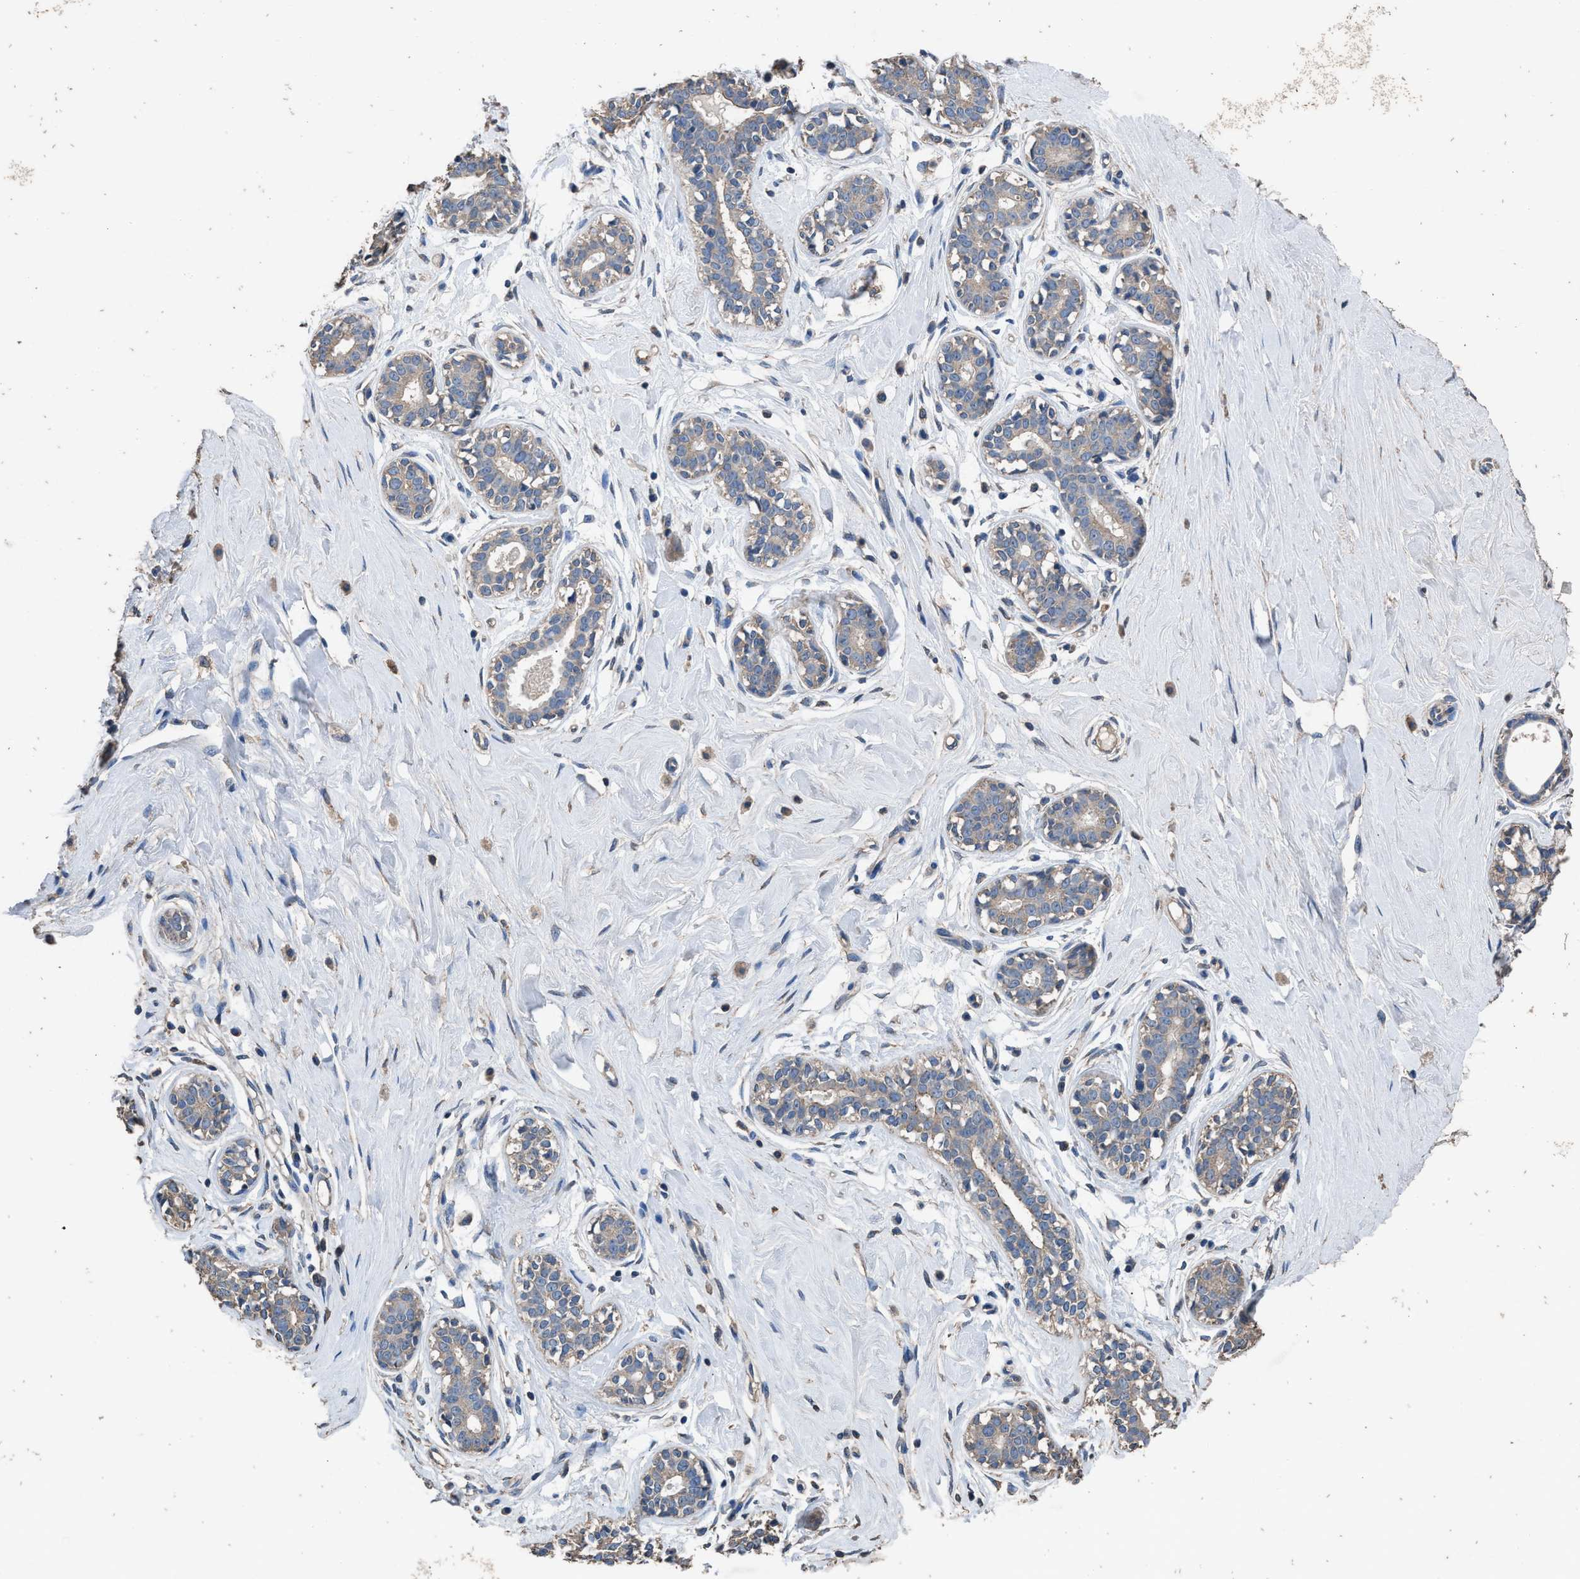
{"staining": {"intensity": "moderate", "quantity": ">75%", "location": "cytoplasmic/membranous"}, "tissue": "breast", "cell_type": "Adipocytes", "image_type": "normal", "snomed": [{"axis": "morphology", "description": "Normal tissue, NOS"}, {"axis": "topography", "description": "Breast"}], "caption": "Breast stained with DAB immunohistochemistry (IHC) demonstrates medium levels of moderate cytoplasmic/membranous staining in approximately >75% of adipocytes.", "gene": "ITSN1", "patient": {"sex": "female", "age": 23}}